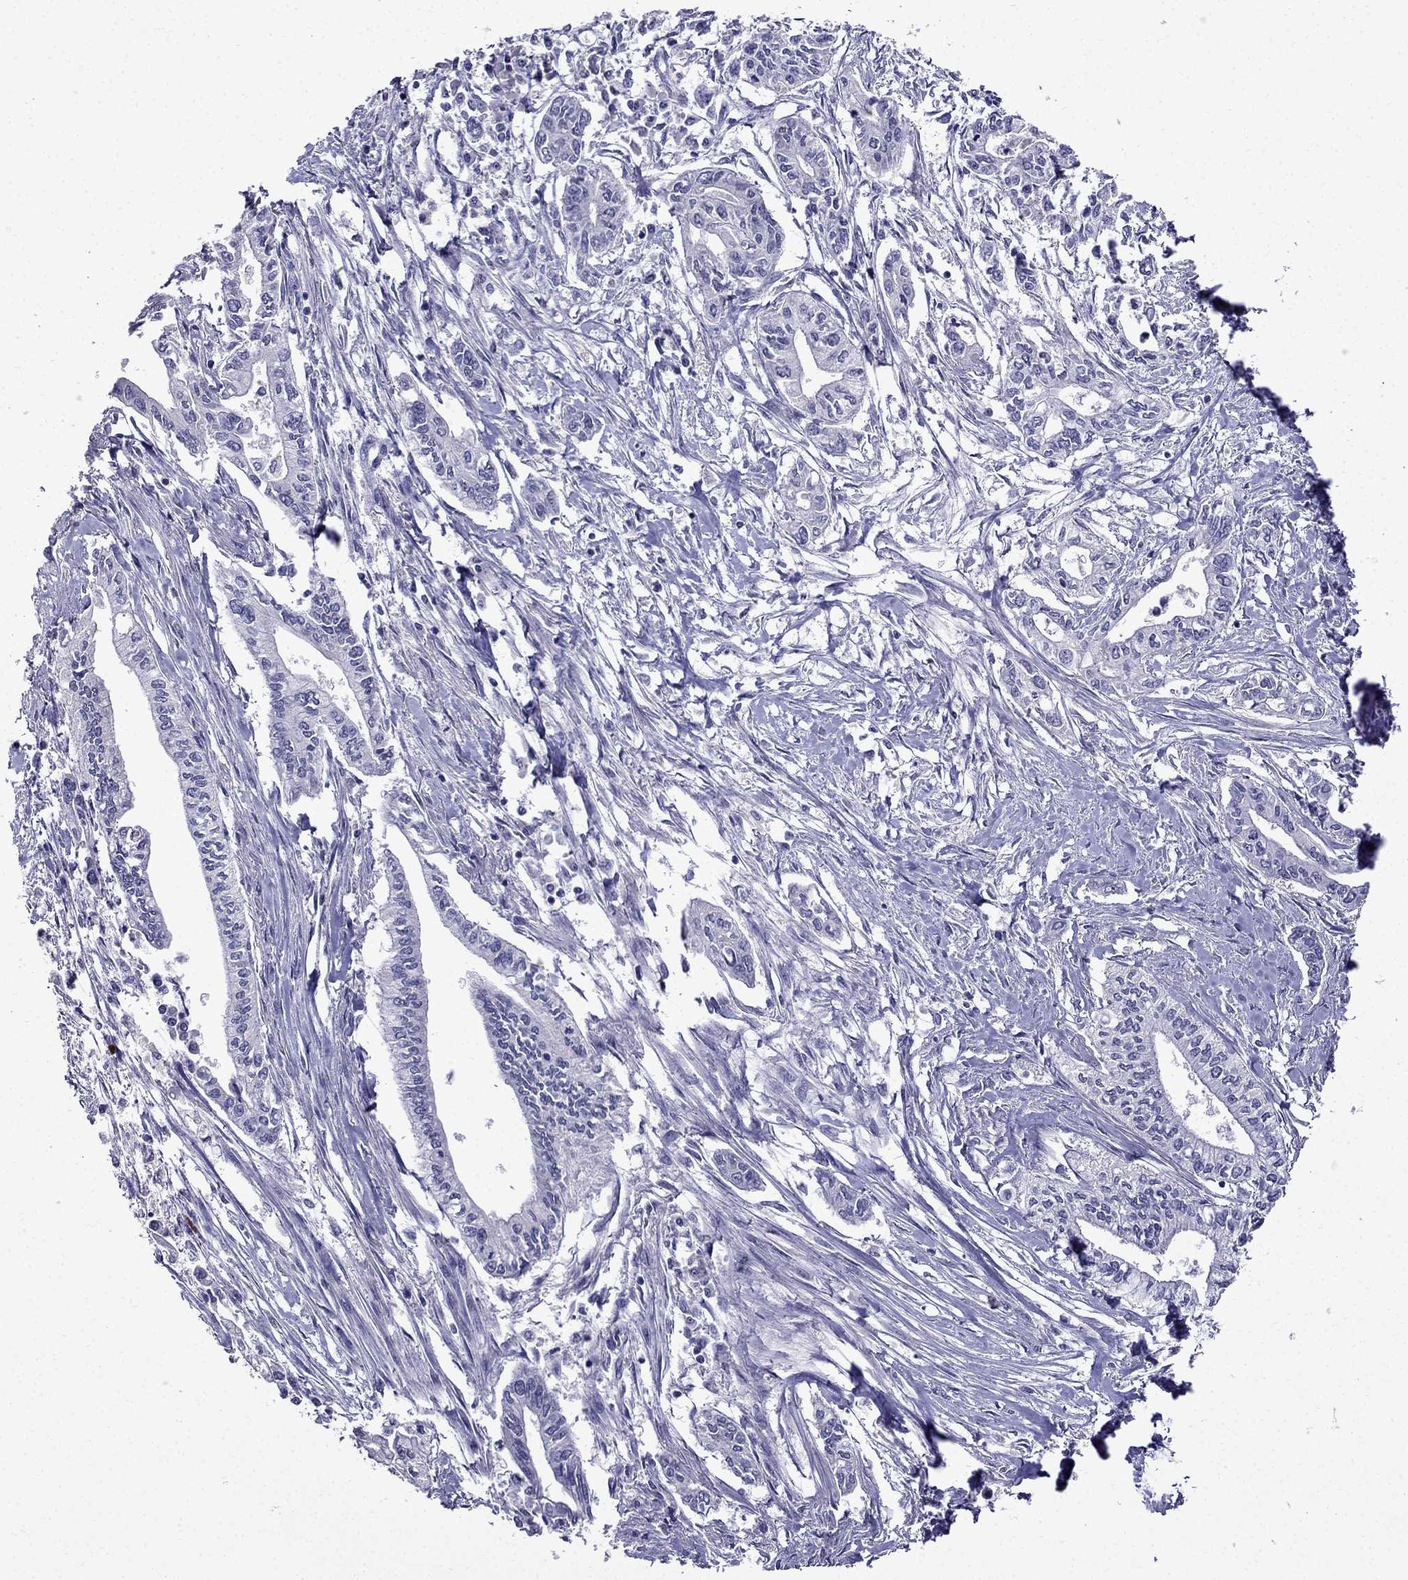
{"staining": {"intensity": "negative", "quantity": "none", "location": "none"}, "tissue": "pancreatic cancer", "cell_type": "Tumor cells", "image_type": "cancer", "snomed": [{"axis": "morphology", "description": "Adenocarcinoma, NOS"}, {"axis": "topography", "description": "Pancreas"}], "caption": "This is an IHC photomicrograph of pancreatic cancer (adenocarcinoma). There is no positivity in tumor cells.", "gene": "DNAH17", "patient": {"sex": "male", "age": 60}}